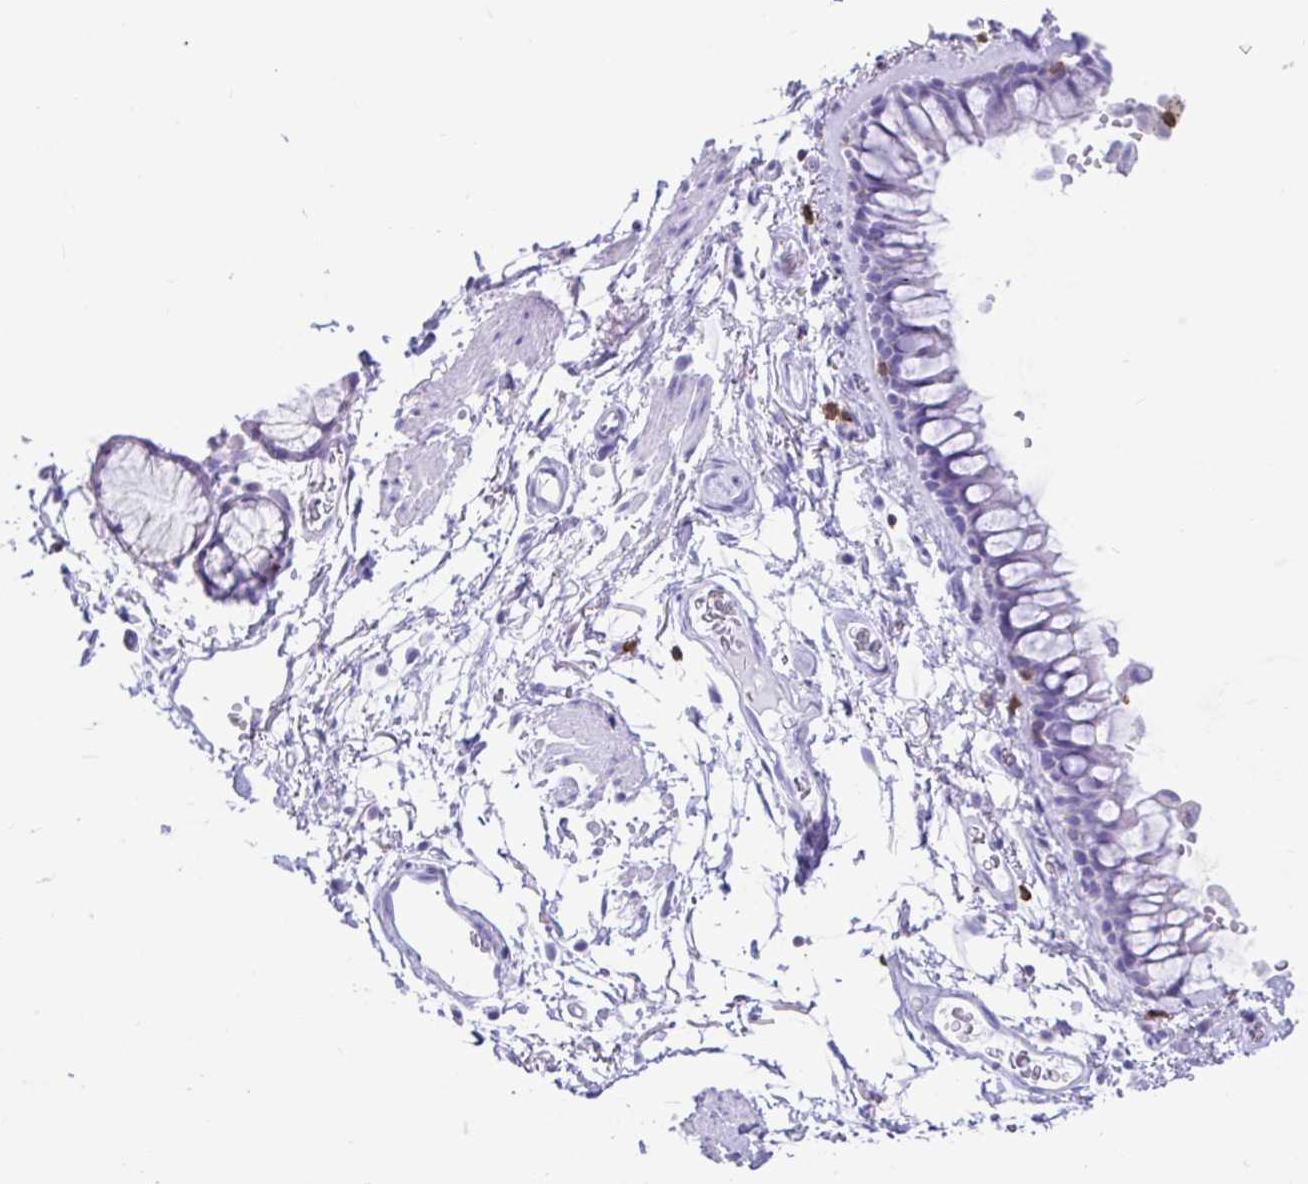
{"staining": {"intensity": "negative", "quantity": "none", "location": "none"}, "tissue": "bronchus", "cell_type": "Respiratory epithelial cells", "image_type": "normal", "snomed": [{"axis": "morphology", "description": "Normal tissue, NOS"}, {"axis": "topography", "description": "Cartilage tissue"}, {"axis": "topography", "description": "Bronchus"}], "caption": "Immunohistochemistry (IHC) of normal bronchus reveals no staining in respiratory epithelial cells.", "gene": "CD5", "patient": {"sex": "female", "age": 79}}